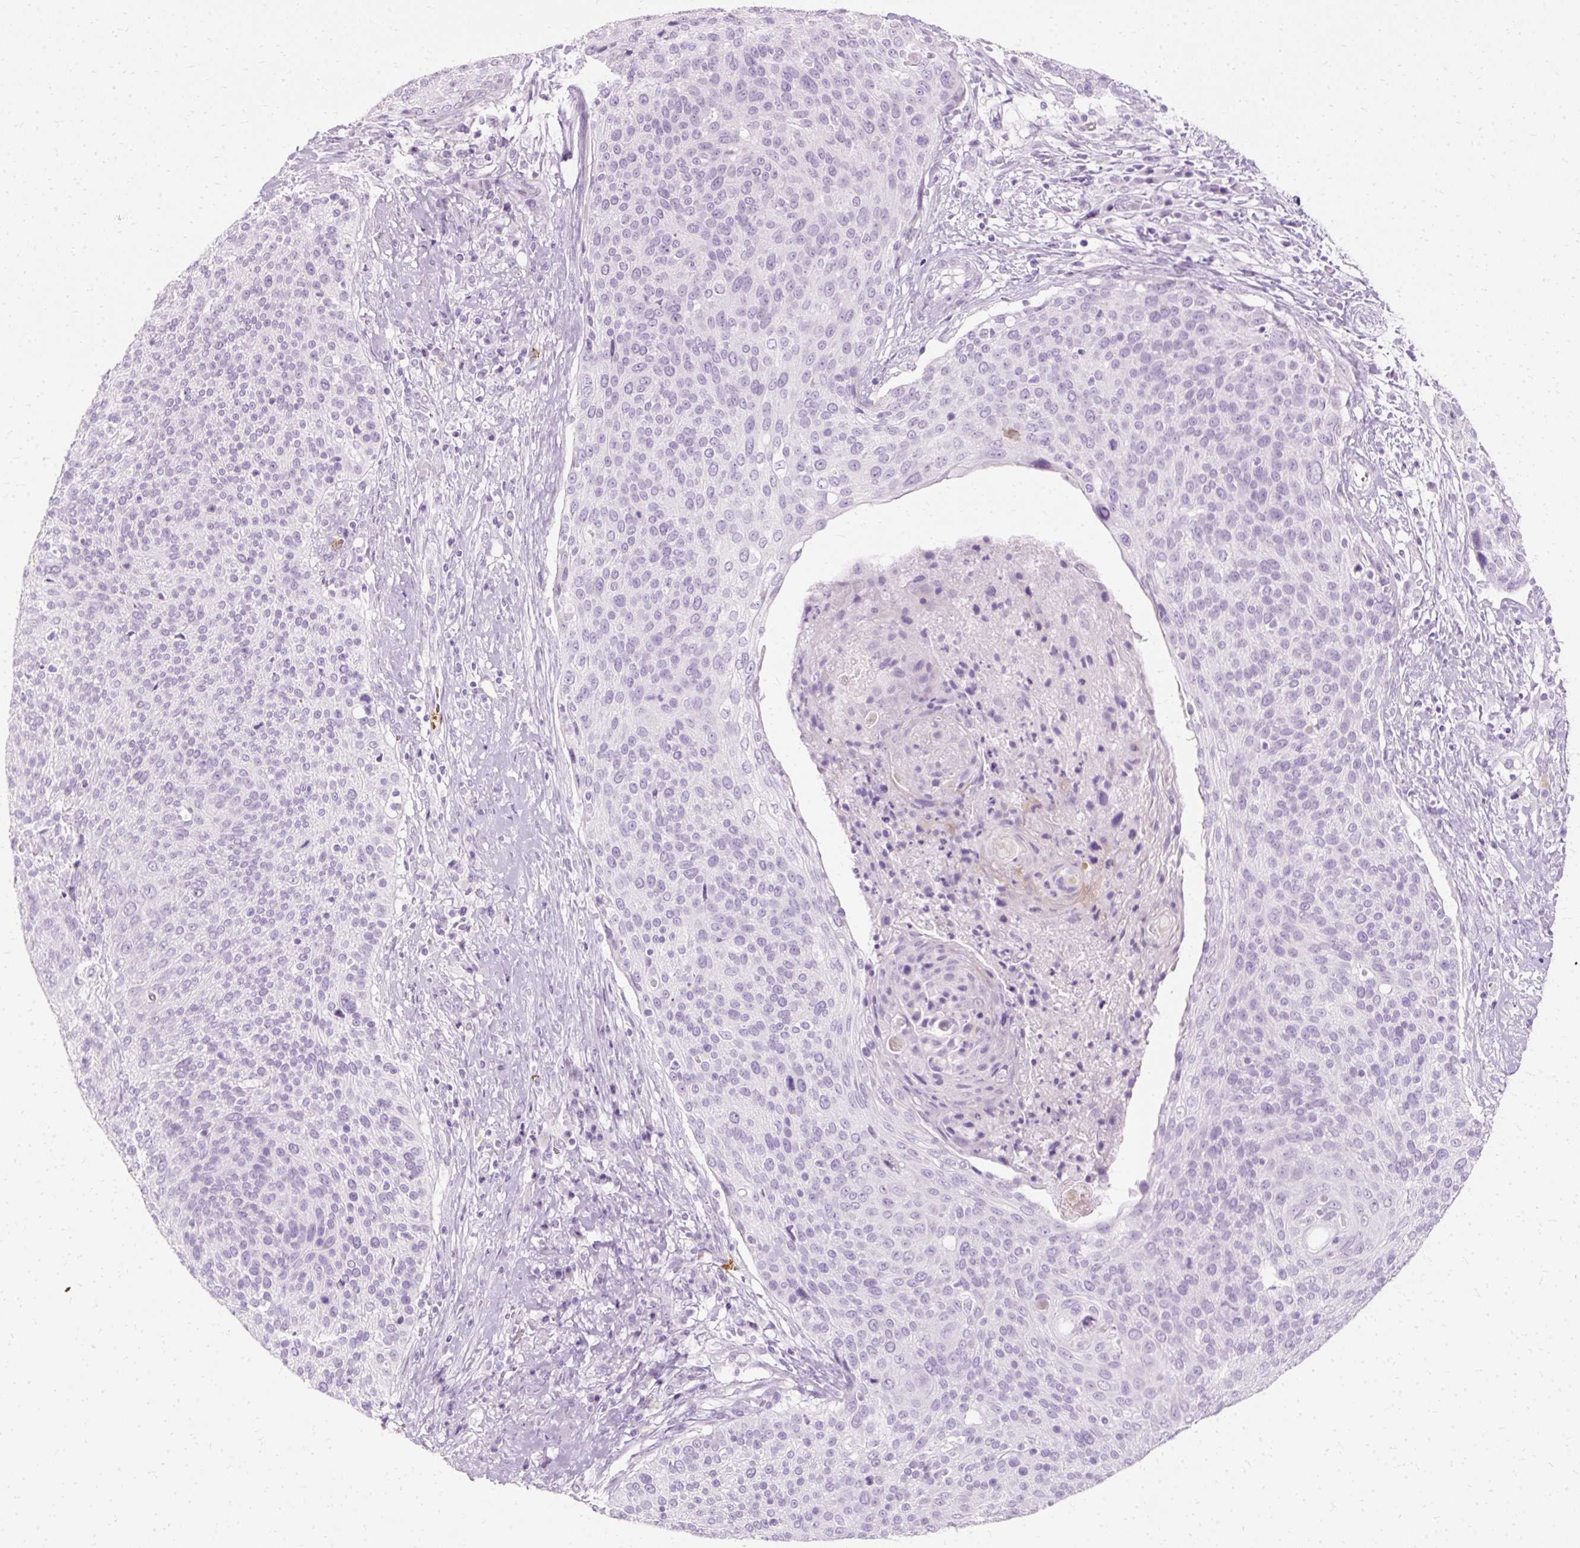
{"staining": {"intensity": "negative", "quantity": "none", "location": "none"}, "tissue": "cervical cancer", "cell_type": "Tumor cells", "image_type": "cancer", "snomed": [{"axis": "morphology", "description": "Squamous cell carcinoma, NOS"}, {"axis": "topography", "description": "Cervix"}], "caption": "A high-resolution image shows IHC staining of squamous cell carcinoma (cervical), which reveals no significant positivity in tumor cells.", "gene": "DEFA1", "patient": {"sex": "female", "age": 31}}